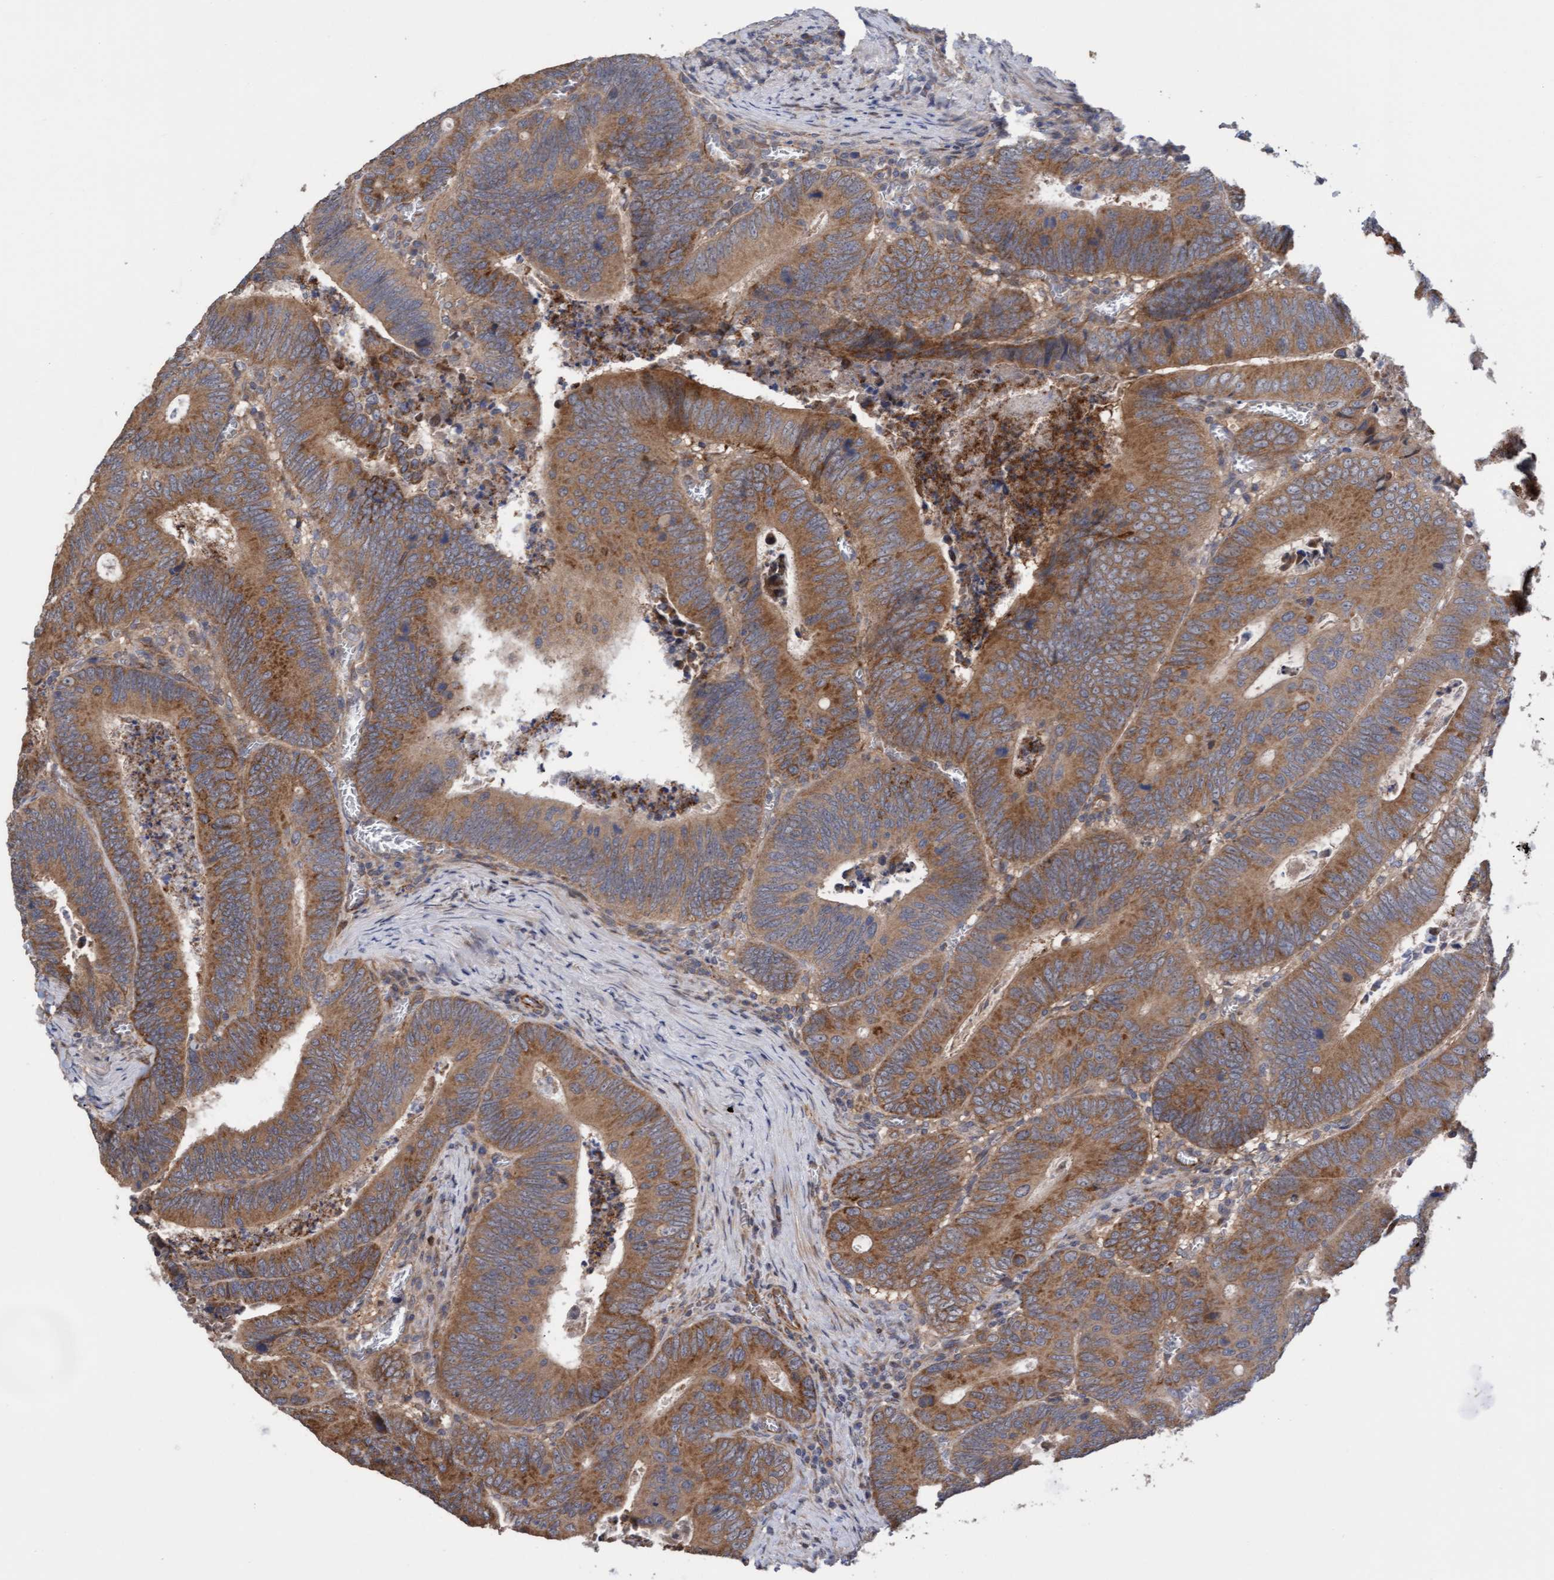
{"staining": {"intensity": "moderate", "quantity": ">75%", "location": "cytoplasmic/membranous"}, "tissue": "colorectal cancer", "cell_type": "Tumor cells", "image_type": "cancer", "snomed": [{"axis": "morphology", "description": "Inflammation, NOS"}, {"axis": "morphology", "description": "Adenocarcinoma, NOS"}, {"axis": "topography", "description": "Colon"}], "caption": "Human colorectal cancer stained with a brown dye exhibits moderate cytoplasmic/membranous positive positivity in approximately >75% of tumor cells.", "gene": "ITFG1", "patient": {"sex": "male", "age": 72}}